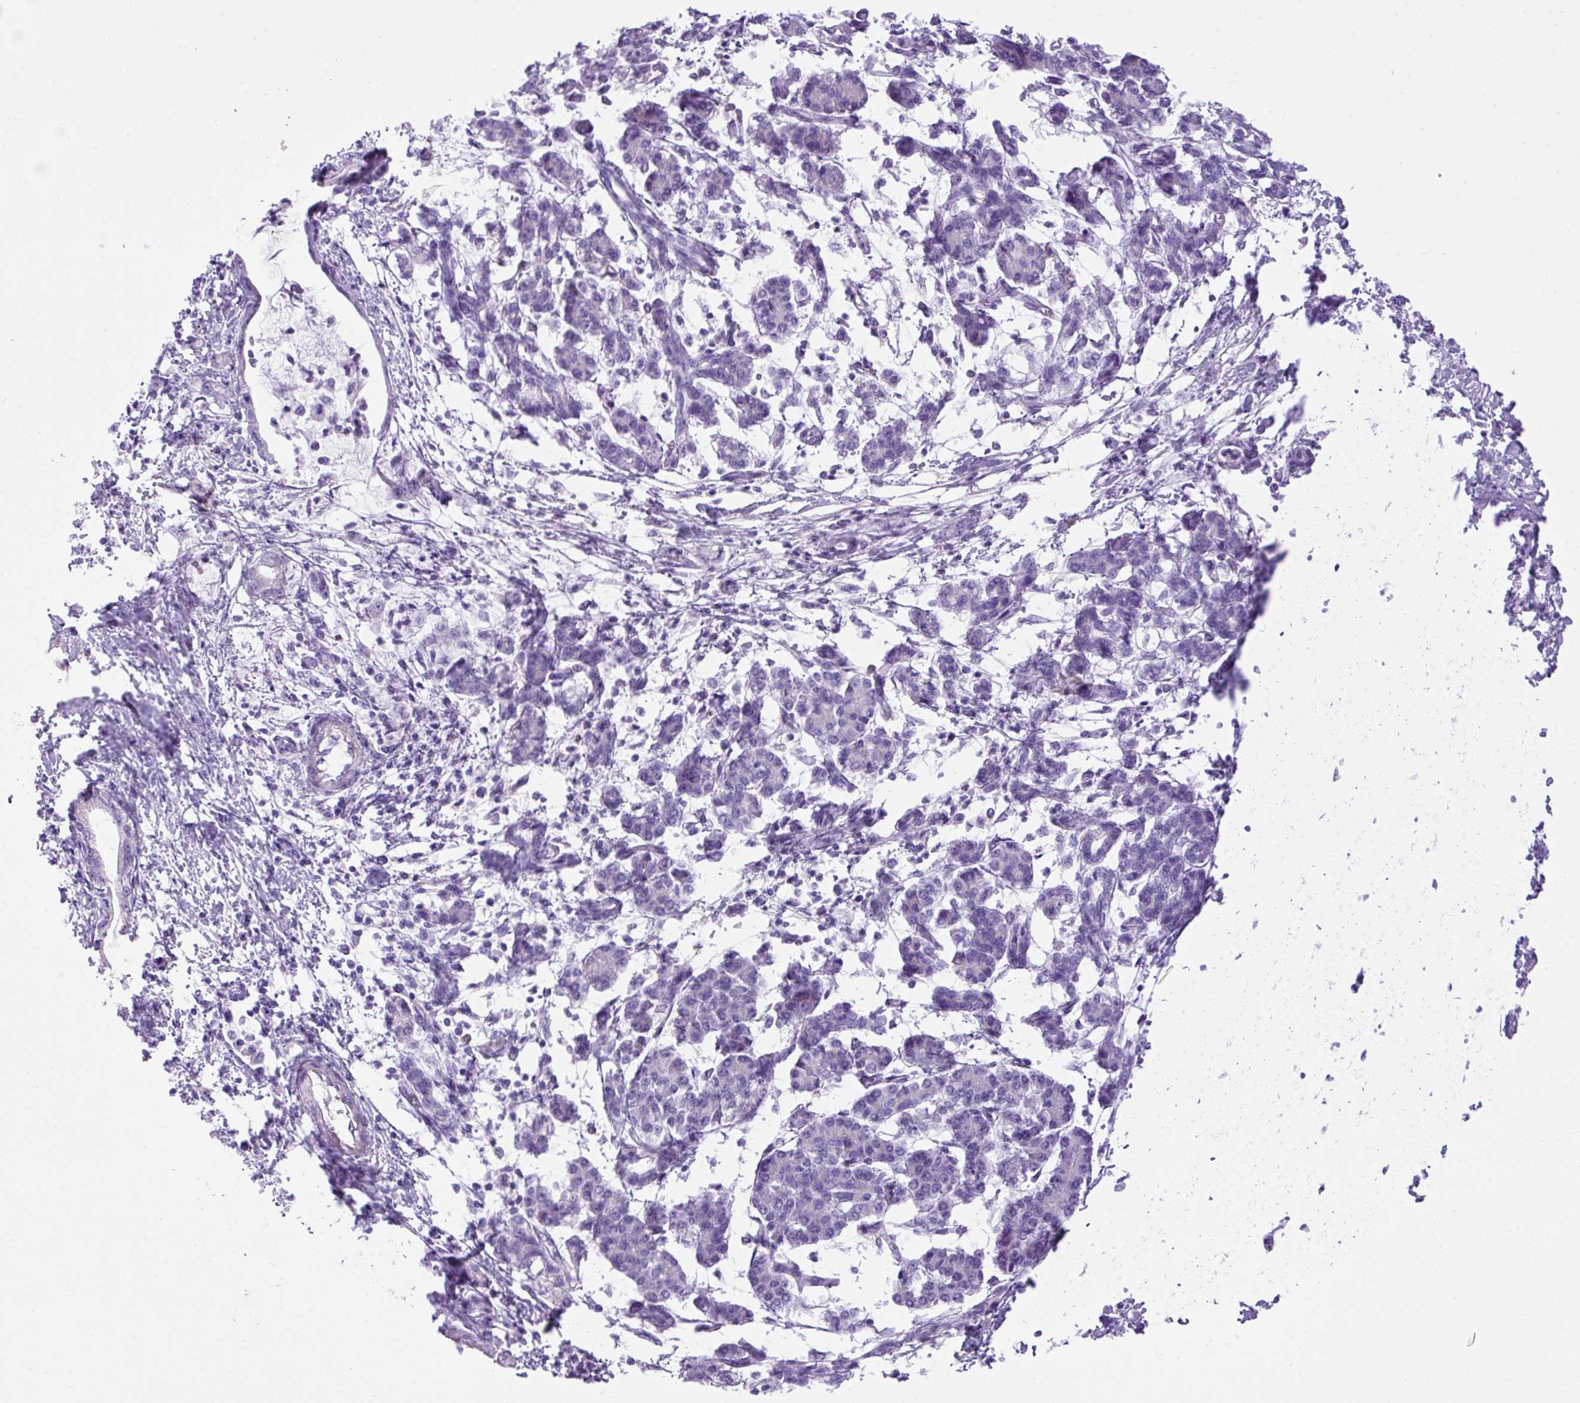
{"staining": {"intensity": "negative", "quantity": "none", "location": "none"}, "tissue": "pancreatic cancer", "cell_type": "Tumor cells", "image_type": "cancer", "snomed": [{"axis": "morphology", "description": "Adenocarcinoma, NOS"}, {"axis": "topography", "description": "Pancreas"}], "caption": "Micrograph shows no protein staining in tumor cells of pancreatic adenocarcinoma tissue. The staining was performed using DAB (3,3'-diaminobenzidine) to visualize the protein expression in brown, while the nuclei were stained in blue with hematoxylin (Magnification: 20x).", "gene": "SPTBN5", "patient": {"sex": "female", "age": 55}}